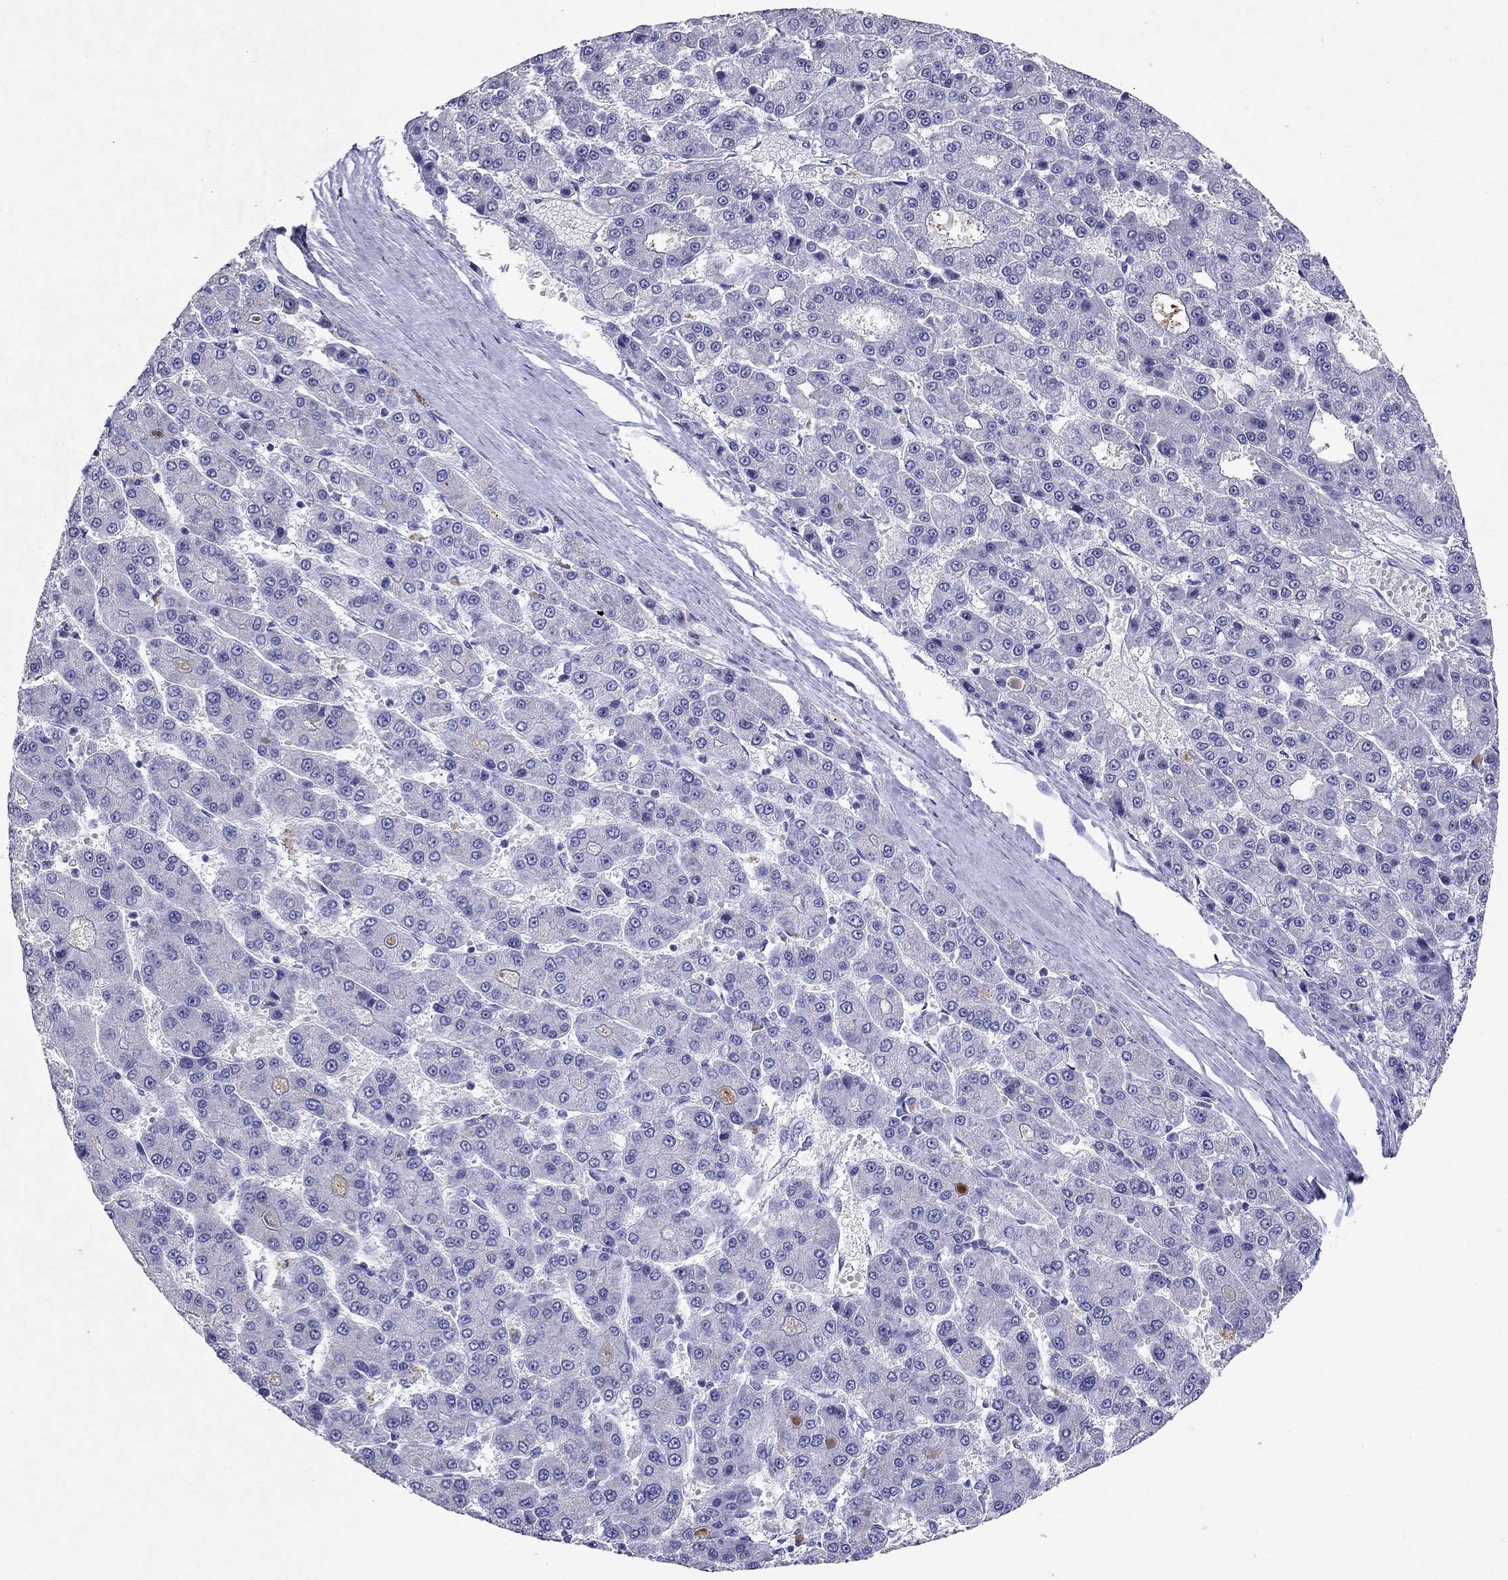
{"staining": {"intensity": "negative", "quantity": "none", "location": "none"}, "tissue": "liver cancer", "cell_type": "Tumor cells", "image_type": "cancer", "snomed": [{"axis": "morphology", "description": "Carcinoma, Hepatocellular, NOS"}, {"axis": "topography", "description": "Liver"}], "caption": "Liver cancer was stained to show a protein in brown. There is no significant staining in tumor cells. (DAB (3,3'-diaminobenzidine) immunohistochemistry with hematoxylin counter stain).", "gene": "ARMC12", "patient": {"sex": "male", "age": 70}}